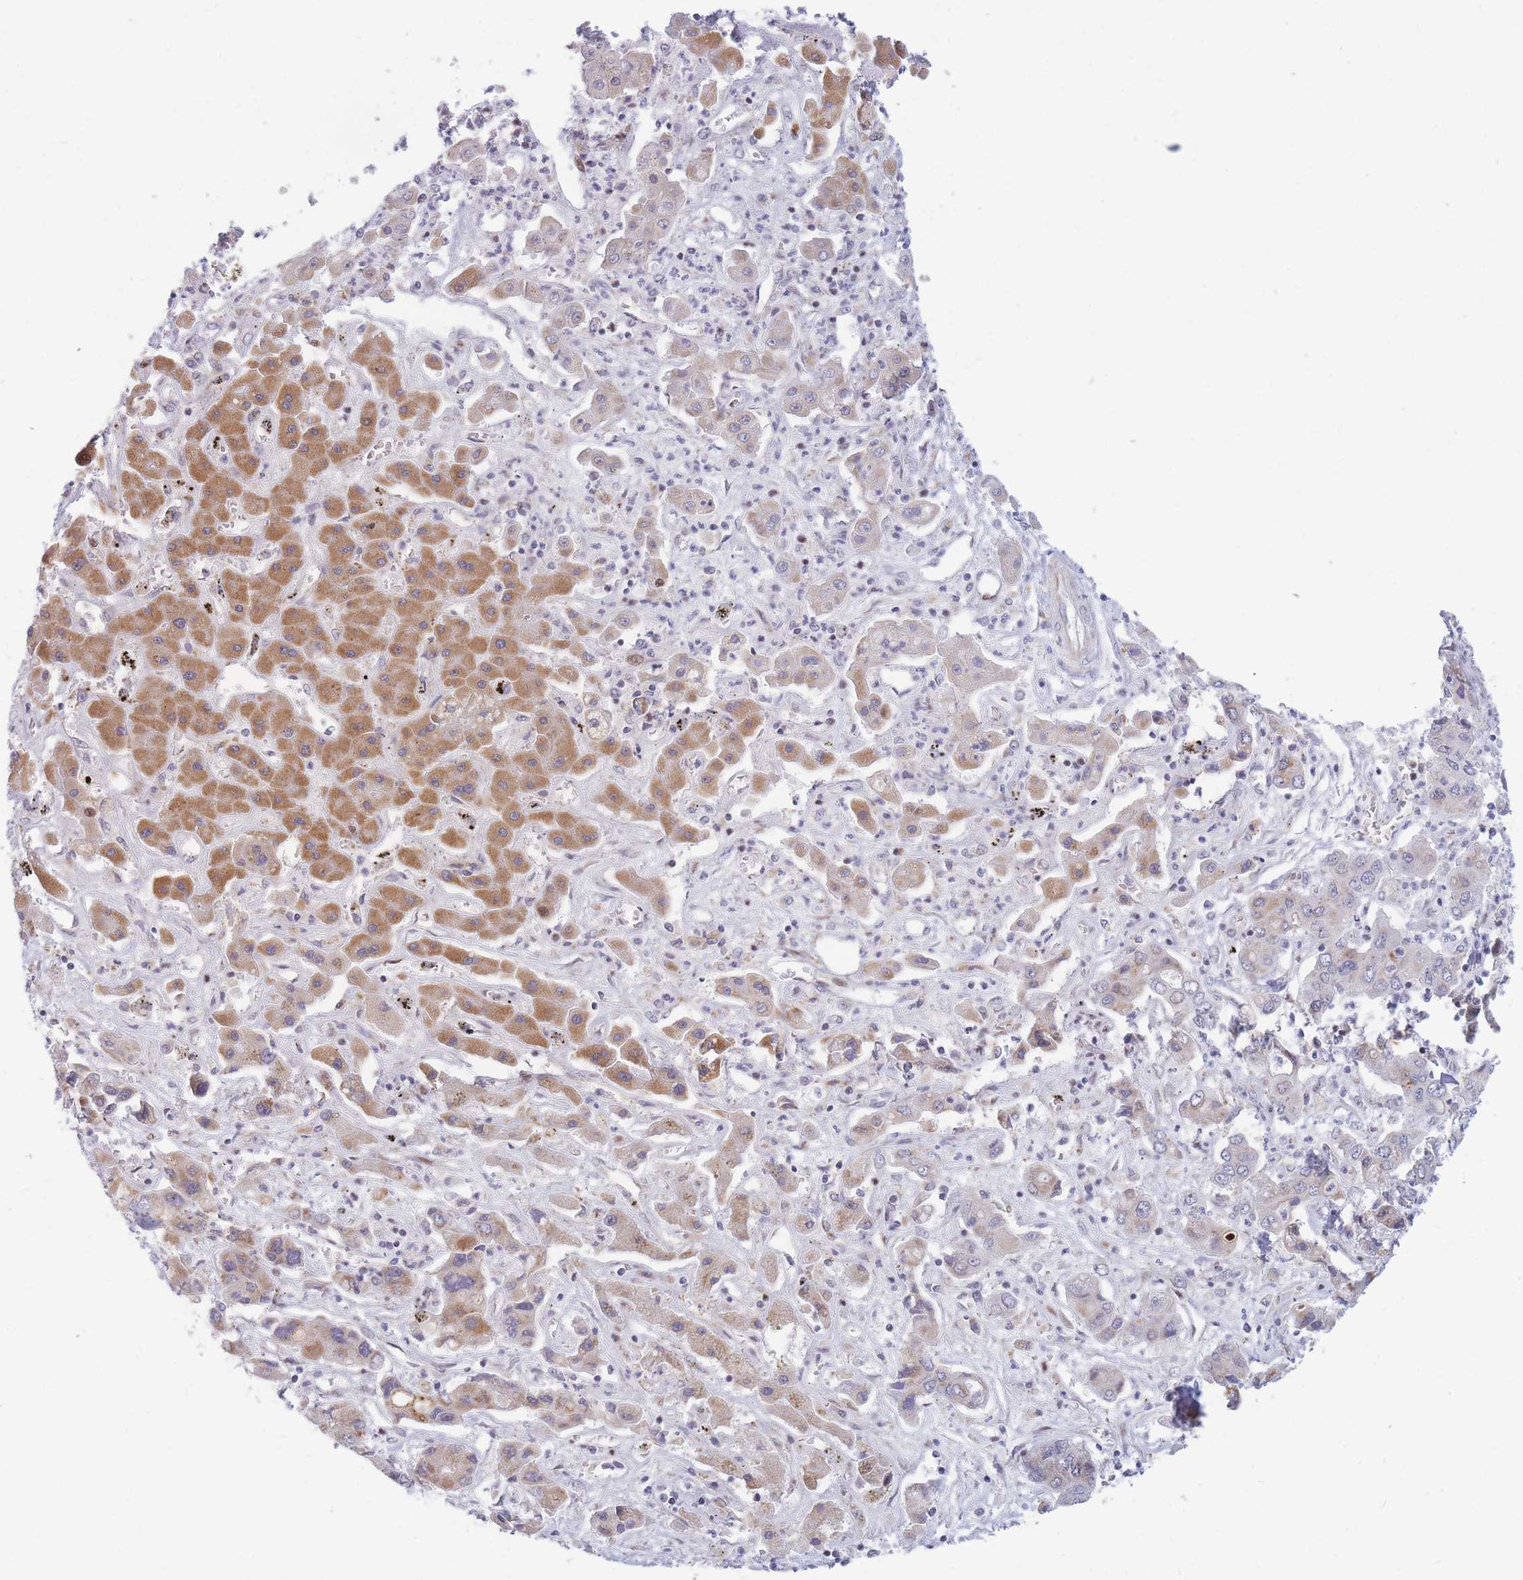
{"staining": {"intensity": "moderate", "quantity": "25%-75%", "location": "cytoplasmic/membranous"}, "tissue": "liver cancer", "cell_type": "Tumor cells", "image_type": "cancer", "snomed": [{"axis": "morphology", "description": "Cholangiocarcinoma"}, {"axis": "topography", "description": "Liver"}], "caption": "Approximately 25%-75% of tumor cells in human liver cancer (cholangiocarcinoma) show moderate cytoplasmic/membranous protein positivity as visualized by brown immunohistochemical staining.", "gene": "MOB4", "patient": {"sex": "male", "age": 67}}